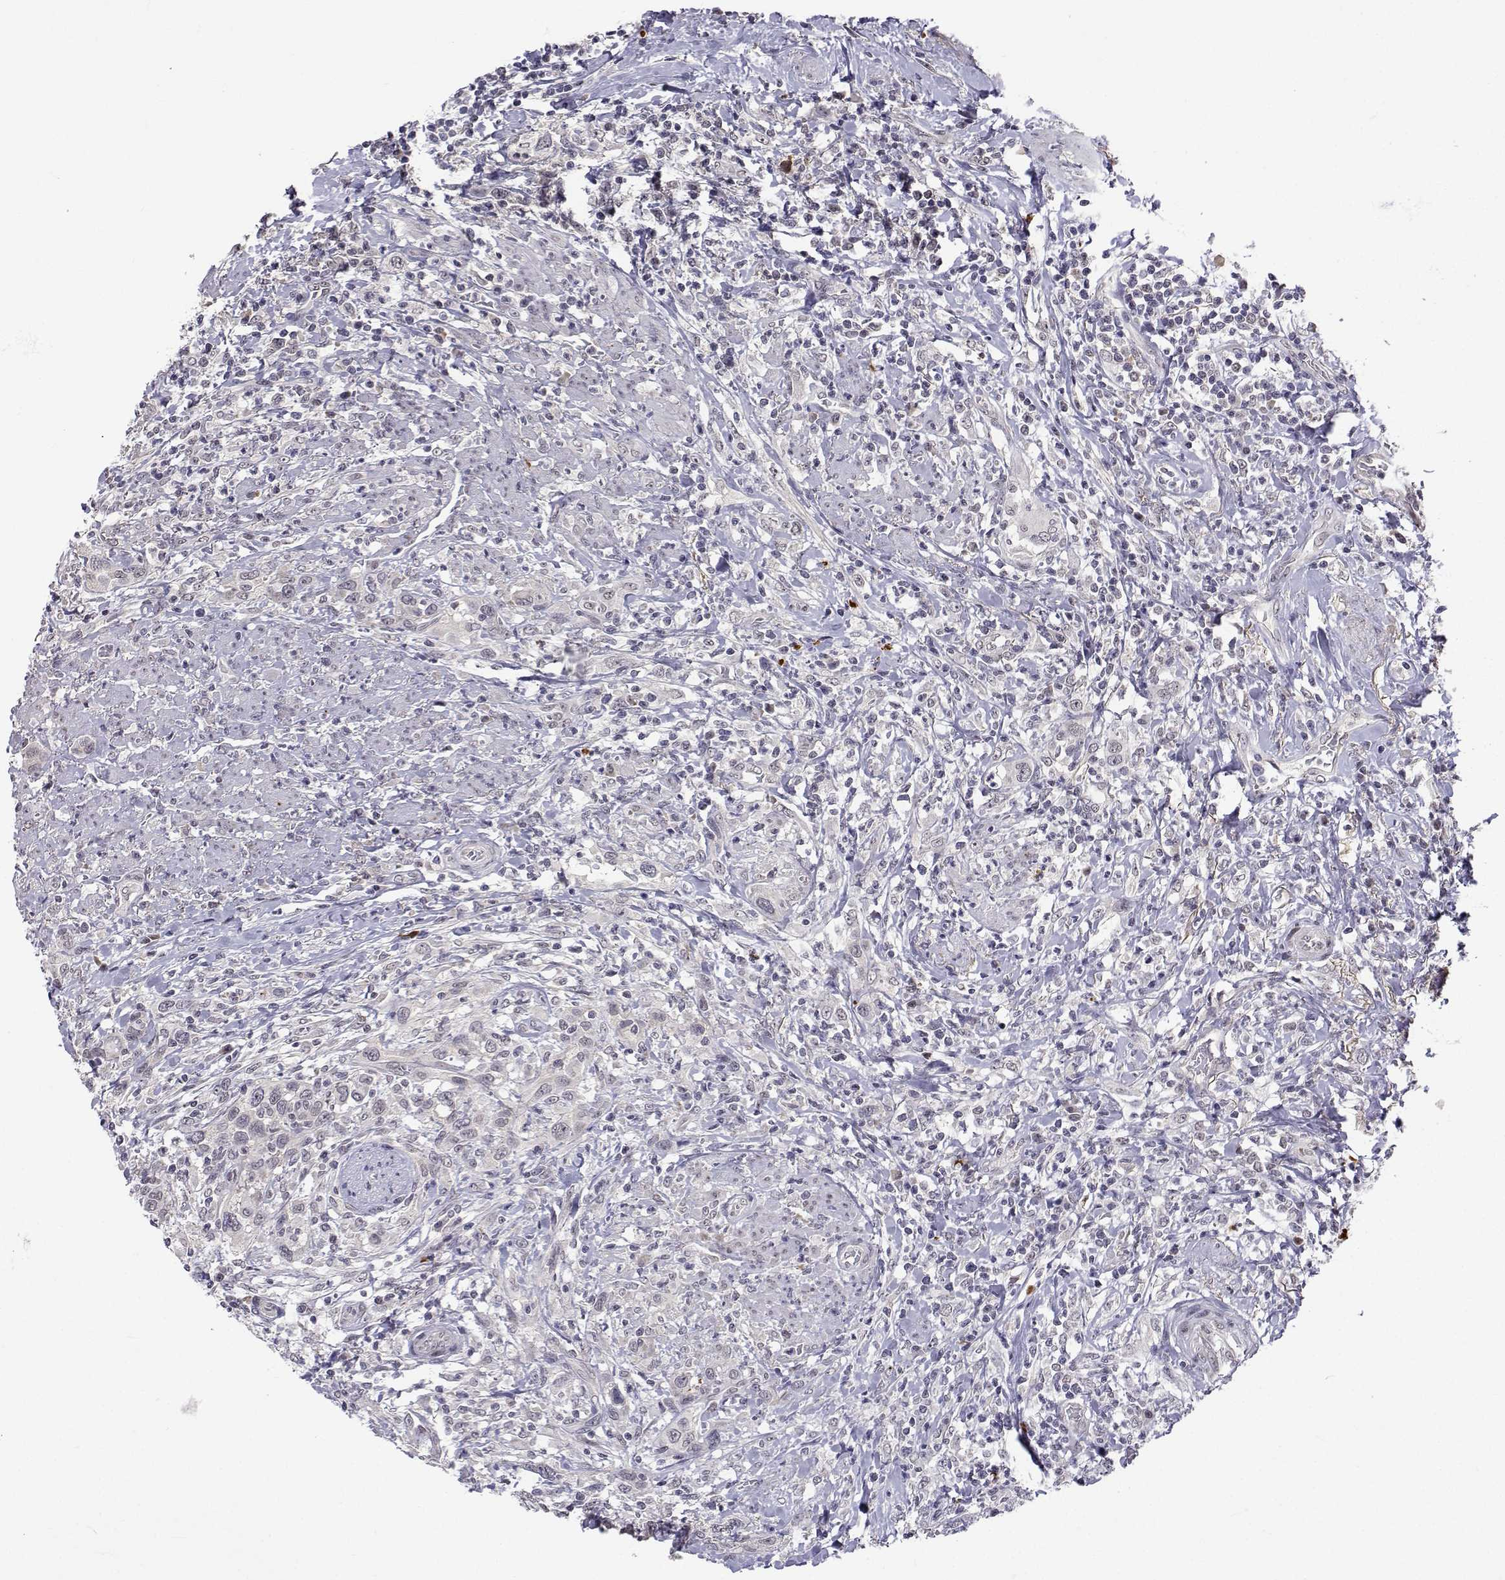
{"staining": {"intensity": "negative", "quantity": "none", "location": "none"}, "tissue": "urothelial cancer", "cell_type": "Tumor cells", "image_type": "cancer", "snomed": [{"axis": "morphology", "description": "Urothelial carcinoma, NOS"}, {"axis": "morphology", "description": "Urothelial carcinoma, High grade"}, {"axis": "topography", "description": "Urinary bladder"}], "caption": "IHC histopathology image of human transitional cell carcinoma stained for a protein (brown), which demonstrates no expression in tumor cells.", "gene": "SLC6A3", "patient": {"sex": "female", "age": 64}}